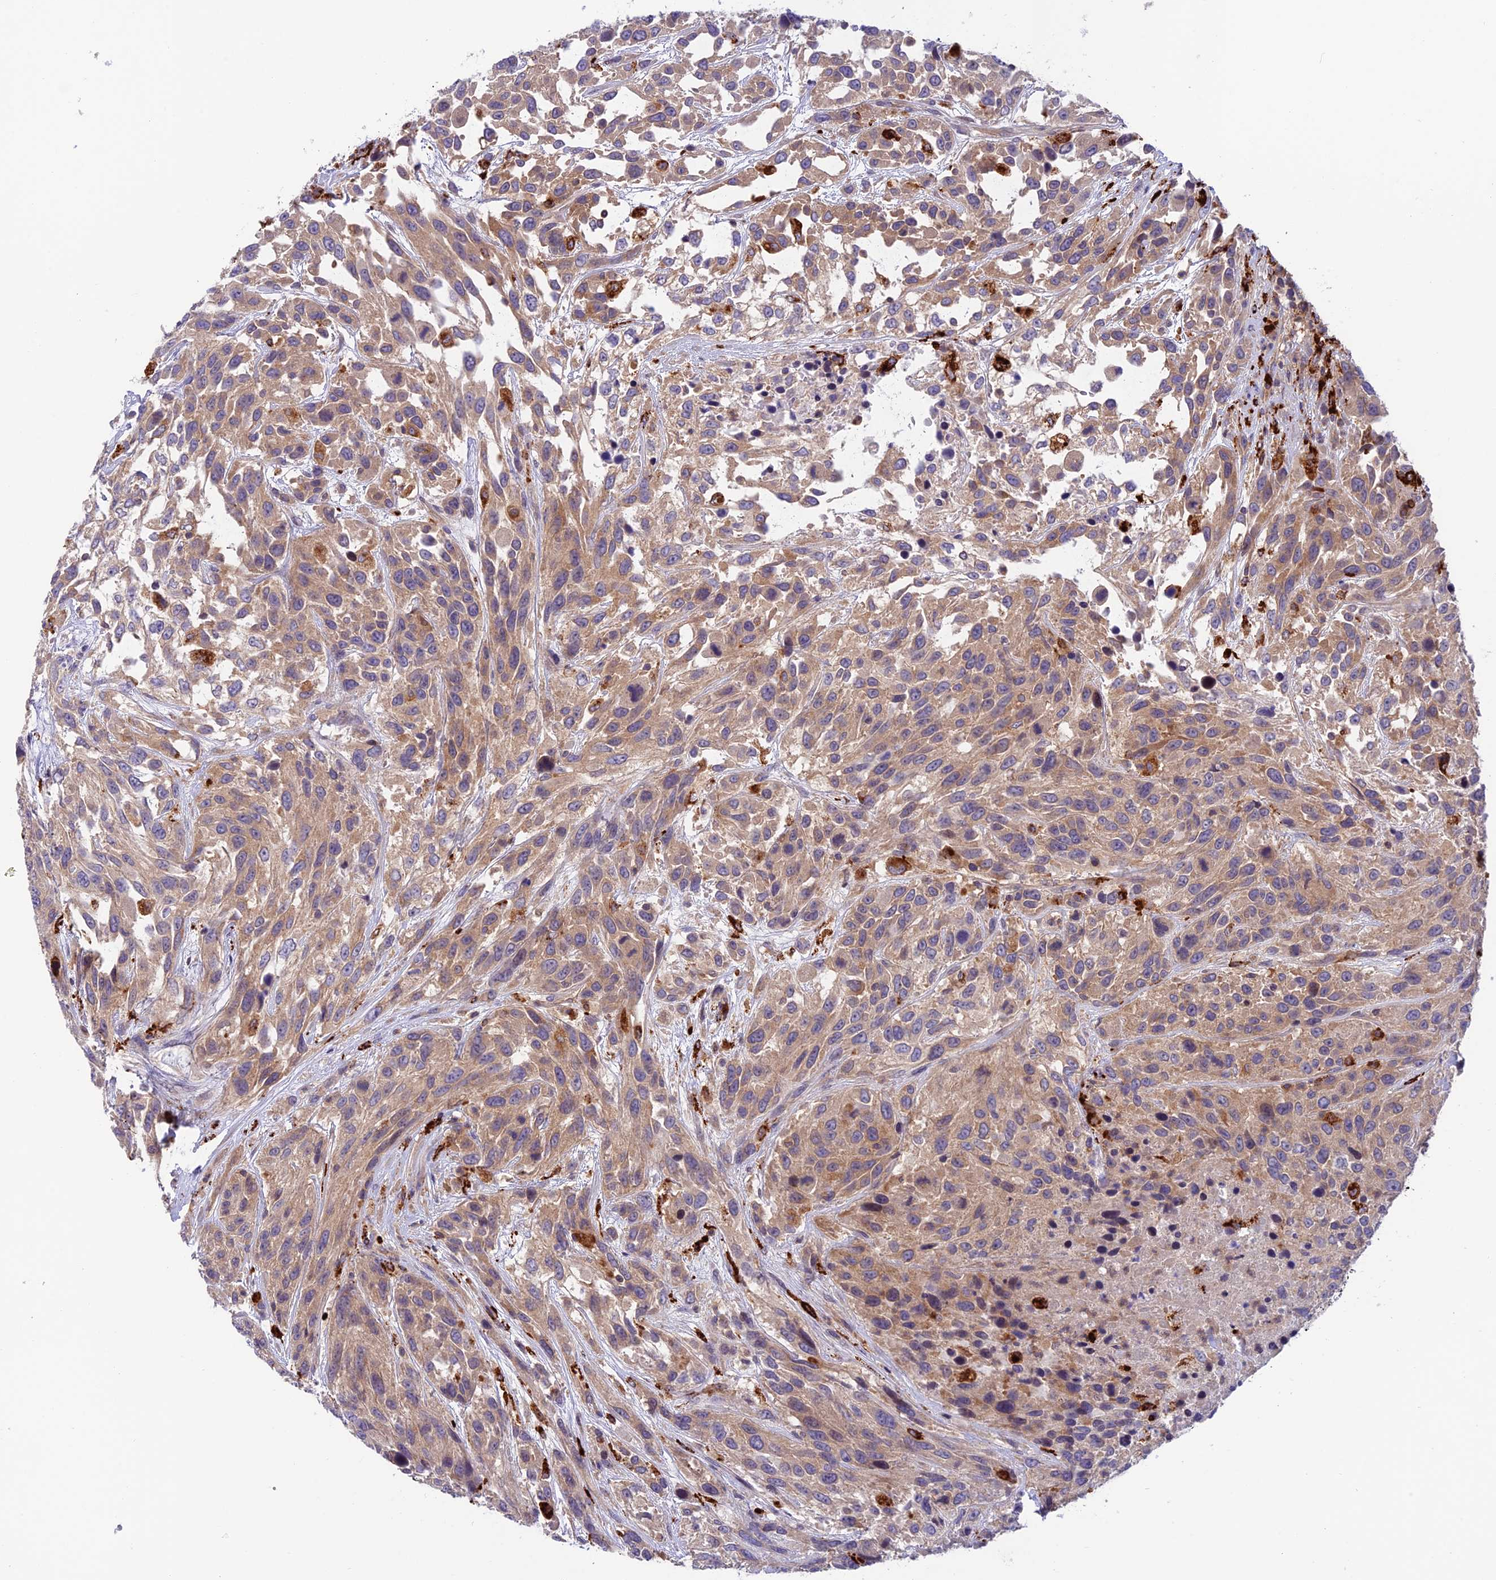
{"staining": {"intensity": "moderate", "quantity": ">75%", "location": "cytoplasmic/membranous"}, "tissue": "urothelial cancer", "cell_type": "Tumor cells", "image_type": "cancer", "snomed": [{"axis": "morphology", "description": "Urothelial carcinoma, High grade"}, {"axis": "topography", "description": "Urinary bladder"}], "caption": "The micrograph shows a brown stain indicating the presence of a protein in the cytoplasmic/membranous of tumor cells in urothelial cancer.", "gene": "ARHGEF18", "patient": {"sex": "female", "age": 70}}